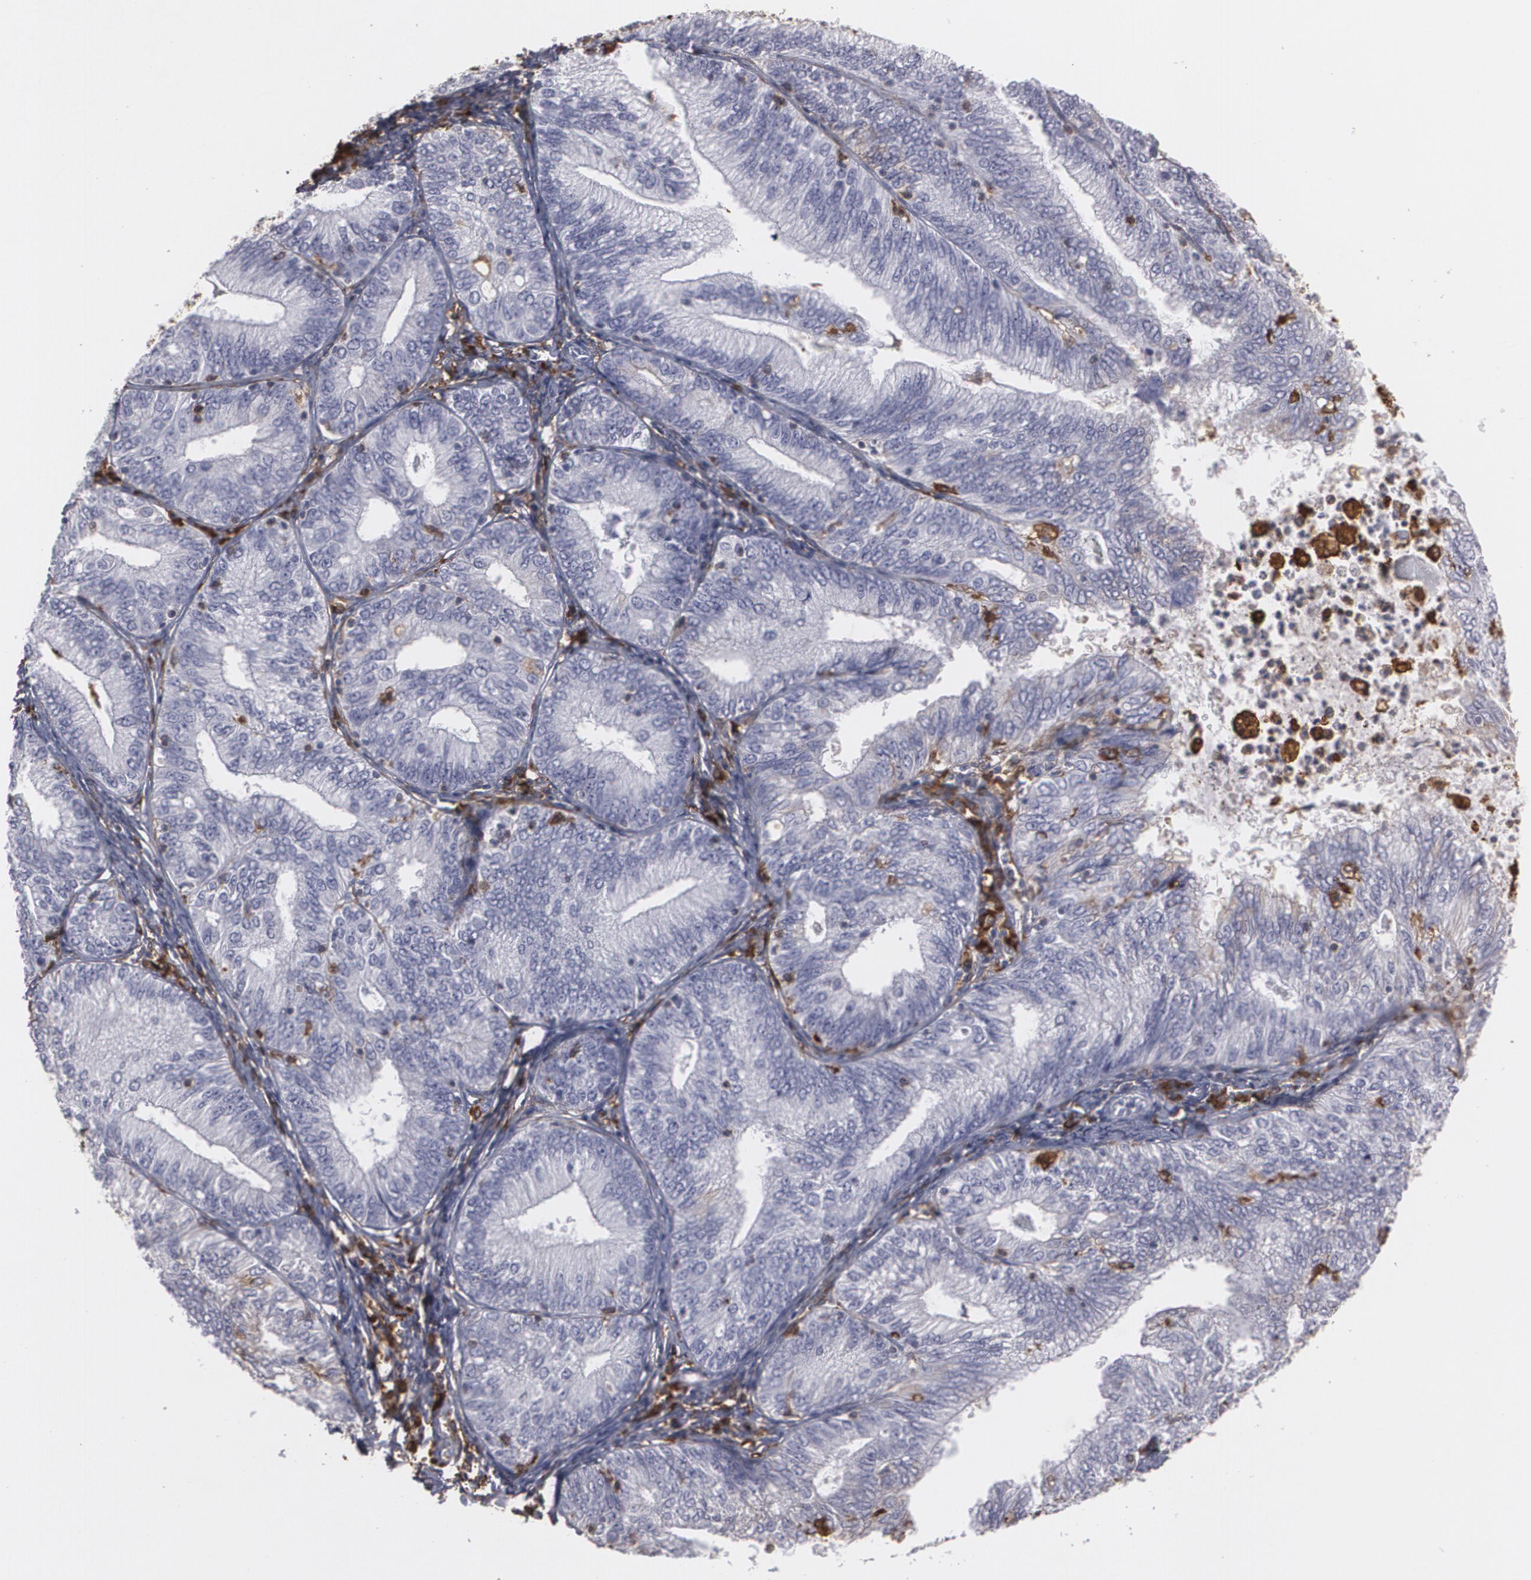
{"staining": {"intensity": "negative", "quantity": "none", "location": "none"}, "tissue": "endometrial cancer", "cell_type": "Tumor cells", "image_type": "cancer", "snomed": [{"axis": "morphology", "description": "Adenocarcinoma, NOS"}, {"axis": "topography", "description": "Endometrium"}], "caption": "This is a photomicrograph of immunohistochemistry (IHC) staining of endometrial adenocarcinoma, which shows no staining in tumor cells. Brightfield microscopy of immunohistochemistry stained with DAB (3,3'-diaminobenzidine) (brown) and hematoxylin (blue), captured at high magnification.", "gene": "ODC1", "patient": {"sex": "female", "age": 69}}